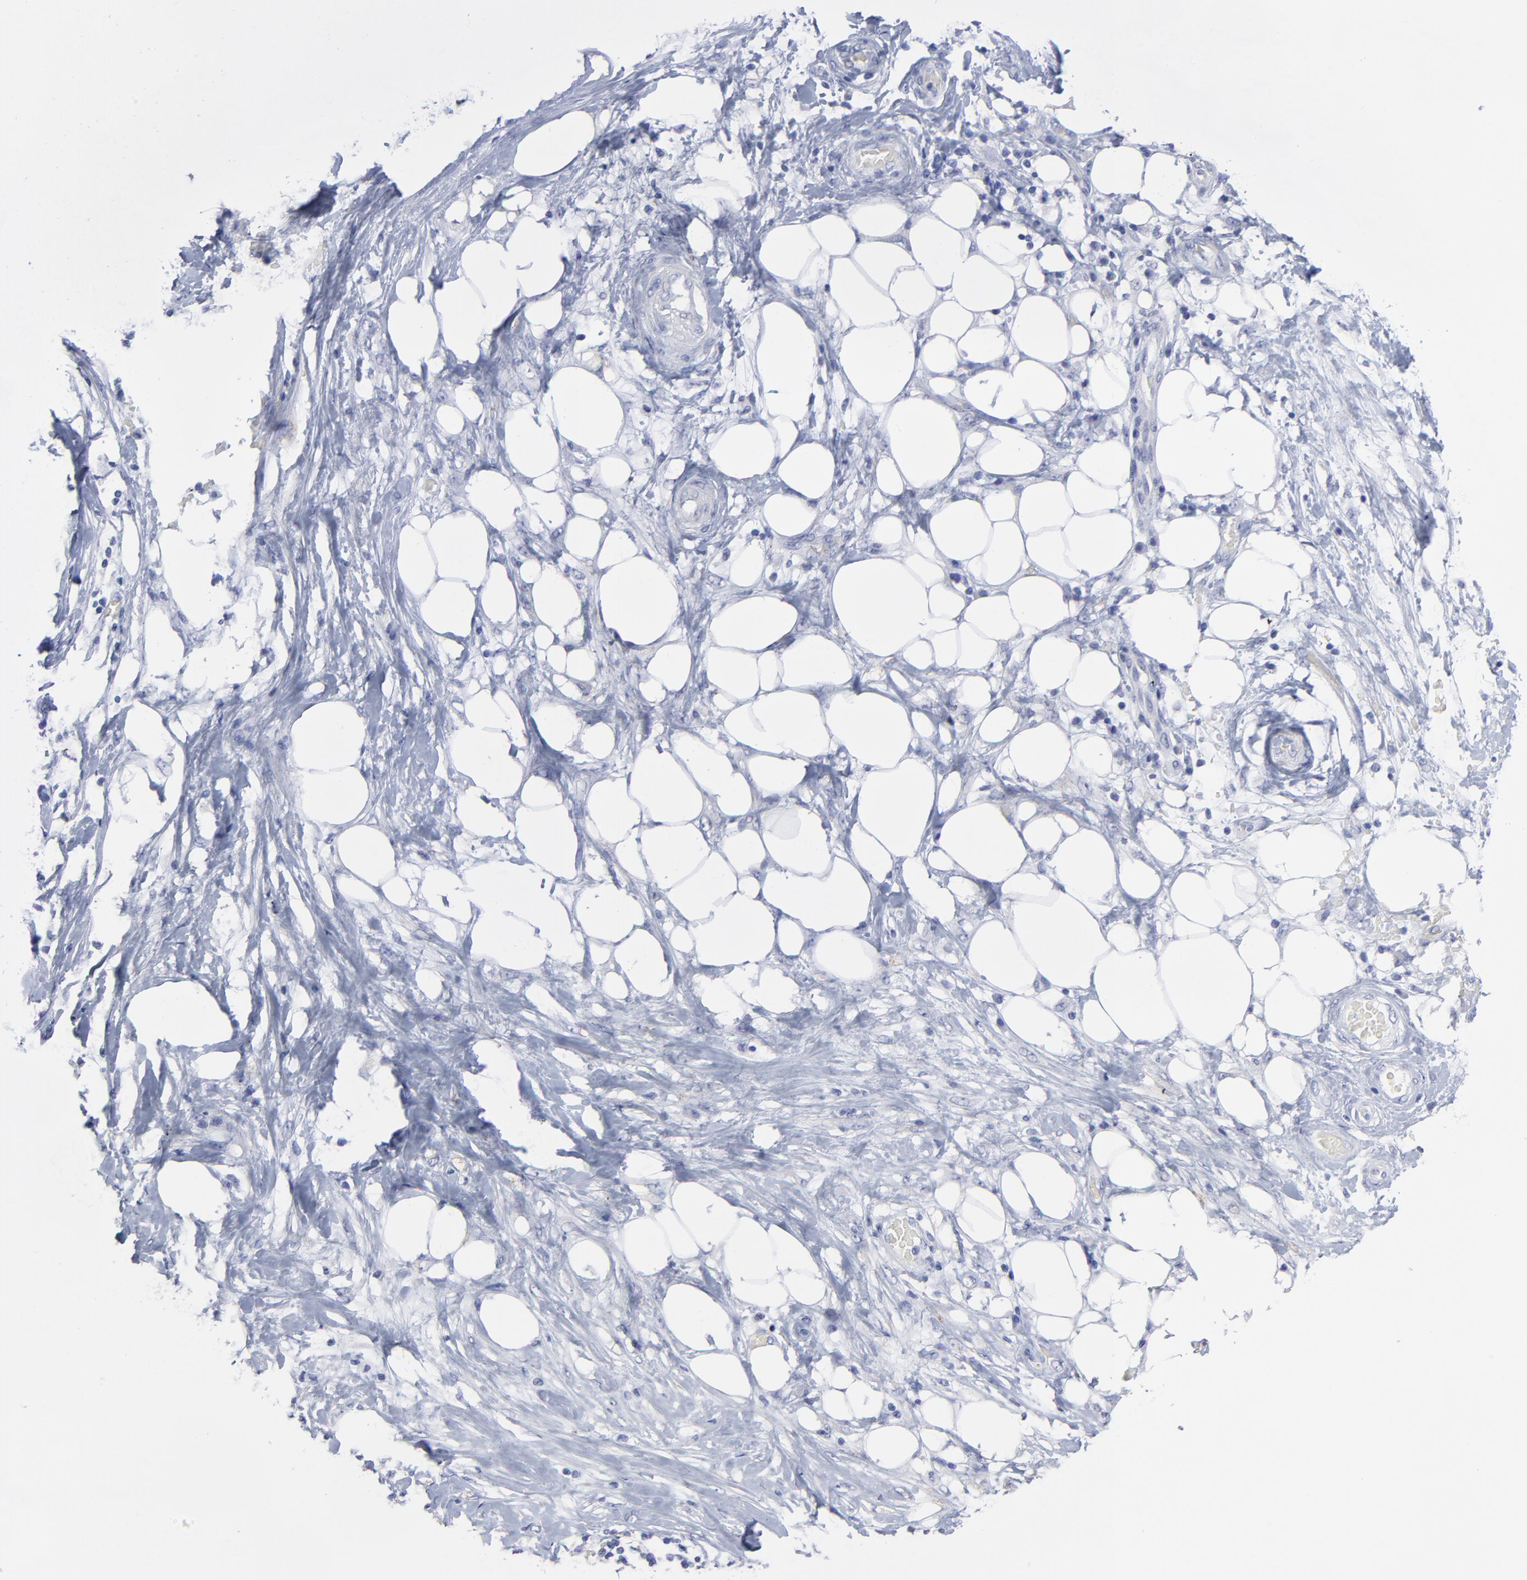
{"staining": {"intensity": "negative", "quantity": "none", "location": "none"}, "tissue": "lung cancer", "cell_type": "Tumor cells", "image_type": "cancer", "snomed": [{"axis": "morphology", "description": "Inflammation, NOS"}, {"axis": "morphology", "description": "Squamous cell carcinoma, NOS"}, {"axis": "topography", "description": "Lymph node"}, {"axis": "topography", "description": "Soft tissue"}, {"axis": "topography", "description": "Lung"}], "caption": "High power microscopy micrograph of an immunohistochemistry image of lung squamous cell carcinoma, revealing no significant staining in tumor cells. (Brightfield microscopy of DAB IHC at high magnification).", "gene": "CNTN3", "patient": {"sex": "male", "age": 66}}